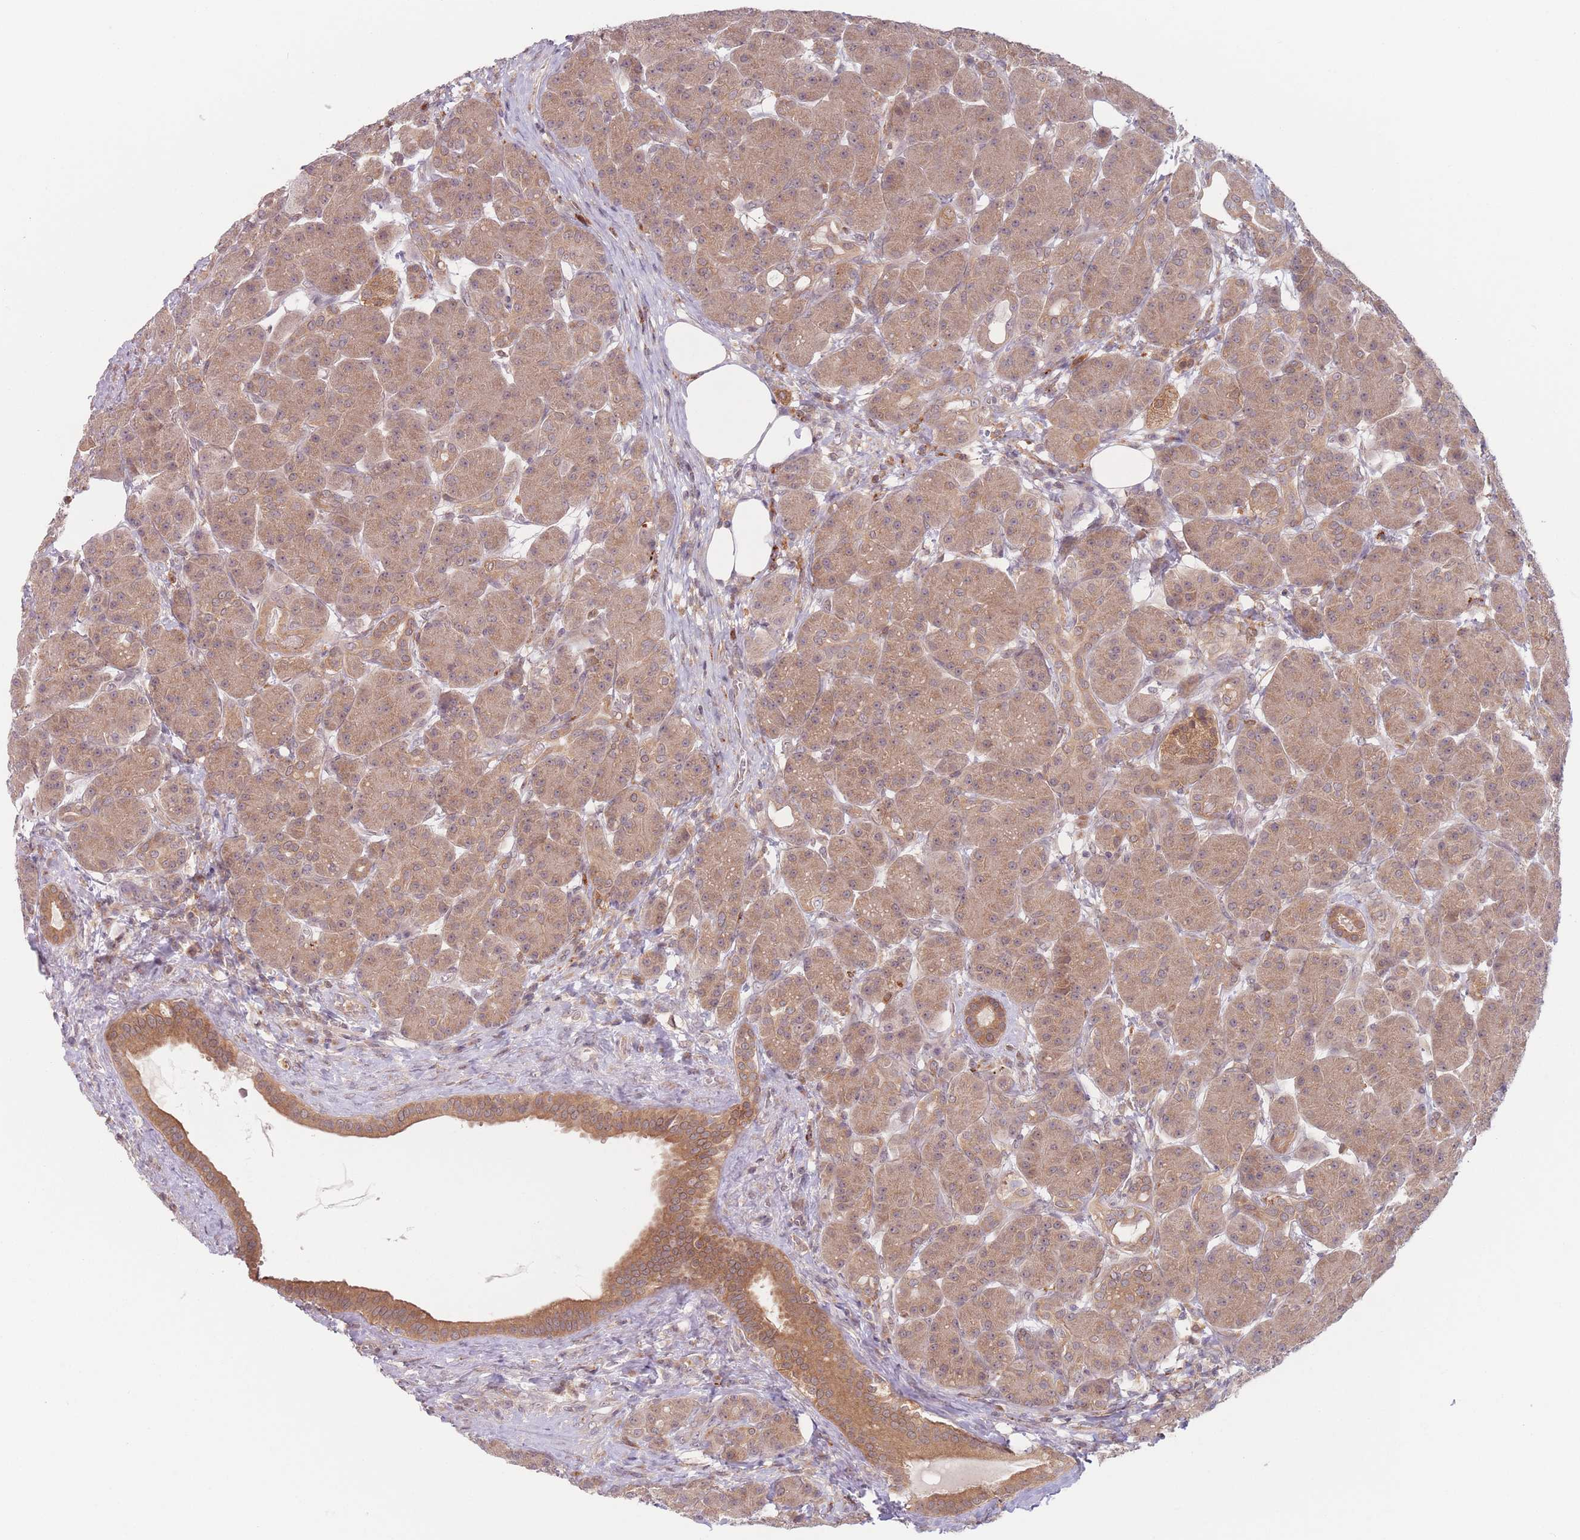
{"staining": {"intensity": "moderate", "quantity": ">75%", "location": "cytoplasmic/membranous,nuclear"}, "tissue": "pancreas", "cell_type": "Exocrine glandular cells", "image_type": "normal", "snomed": [{"axis": "morphology", "description": "Normal tissue, NOS"}, {"axis": "topography", "description": "Pancreas"}], "caption": "Moderate cytoplasmic/membranous,nuclear expression for a protein is identified in about >75% of exocrine glandular cells of normal pancreas using IHC.", "gene": "PPM1A", "patient": {"sex": "male", "age": 63}}